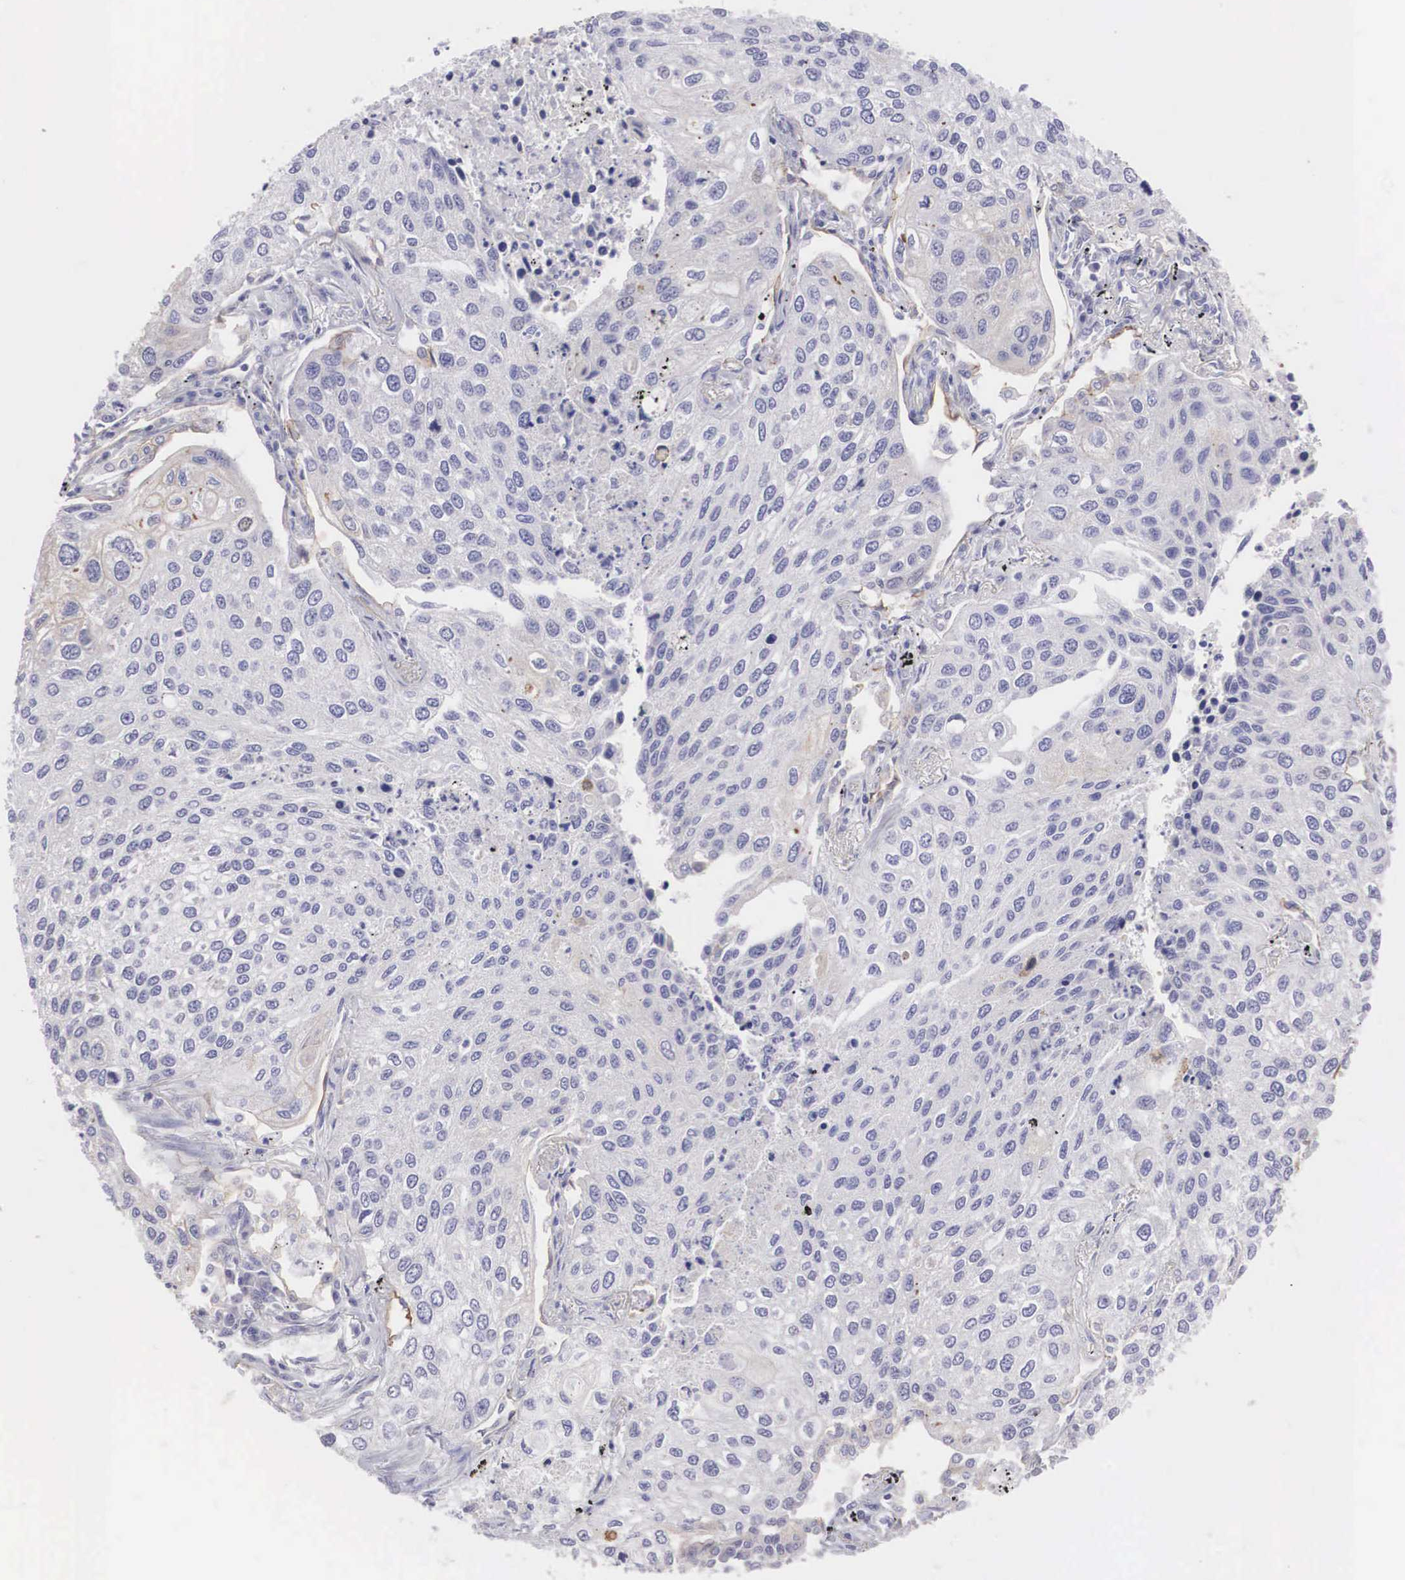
{"staining": {"intensity": "negative", "quantity": "none", "location": "none"}, "tissue": "lung cancer", "cell_type": "Tumor cells", "image_type": "cancer", "snomed": [{"axis": "morphology", "description": "Squamous cell carcinoma, NOS"}, {"axis": "topography", "description": "Lung"}], "caption": "Lung cancer was stained to show a protein in brown. There is no significant expression in tumor cells.", "gene": "TXLNG", "patient": {"sex": "male", "age": 75}}